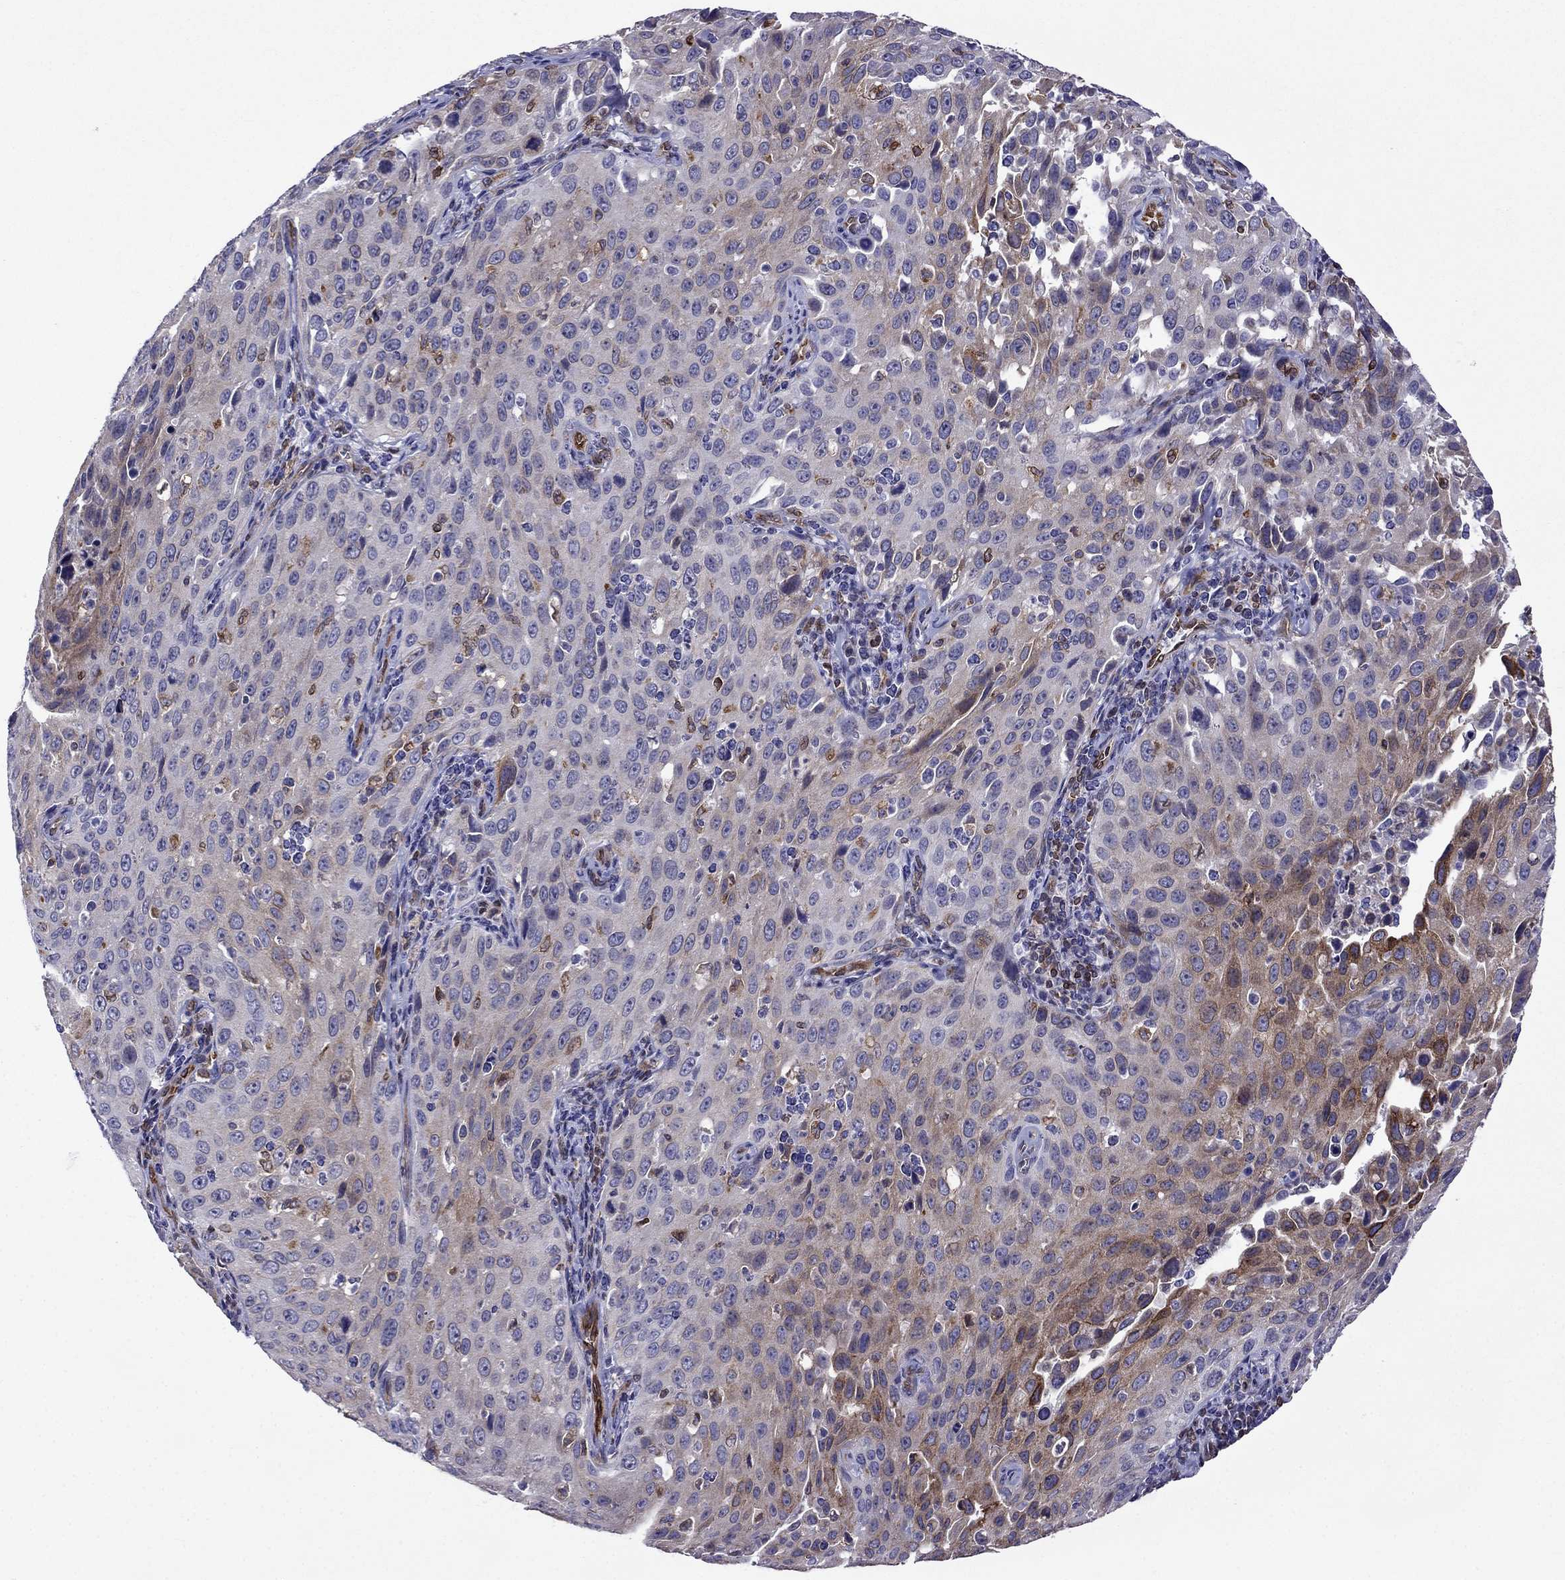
{"staining": {"intensity": "moderate", "quantity": "<25%", "location": "cytoplasmic/membranous"}, "tissue": "cervical cancer", "cell_type": "Tumor cells", "image_type": "cancer", "snomed": [{"axis": "morphology", "description": "Squamous cell carcinoma, NOS"}, {"axis": "topography", "description": "Cervix"}], "caption": "Immunohistochemistry (DAB) staining of human squamous cell carcinoma (cervical) reveals moderate cytoplasmic/membranous protein expression in approximately <25% of tumor cells.", "gene": "GNAL", "patient": {"sex": "female", "age": 26}}